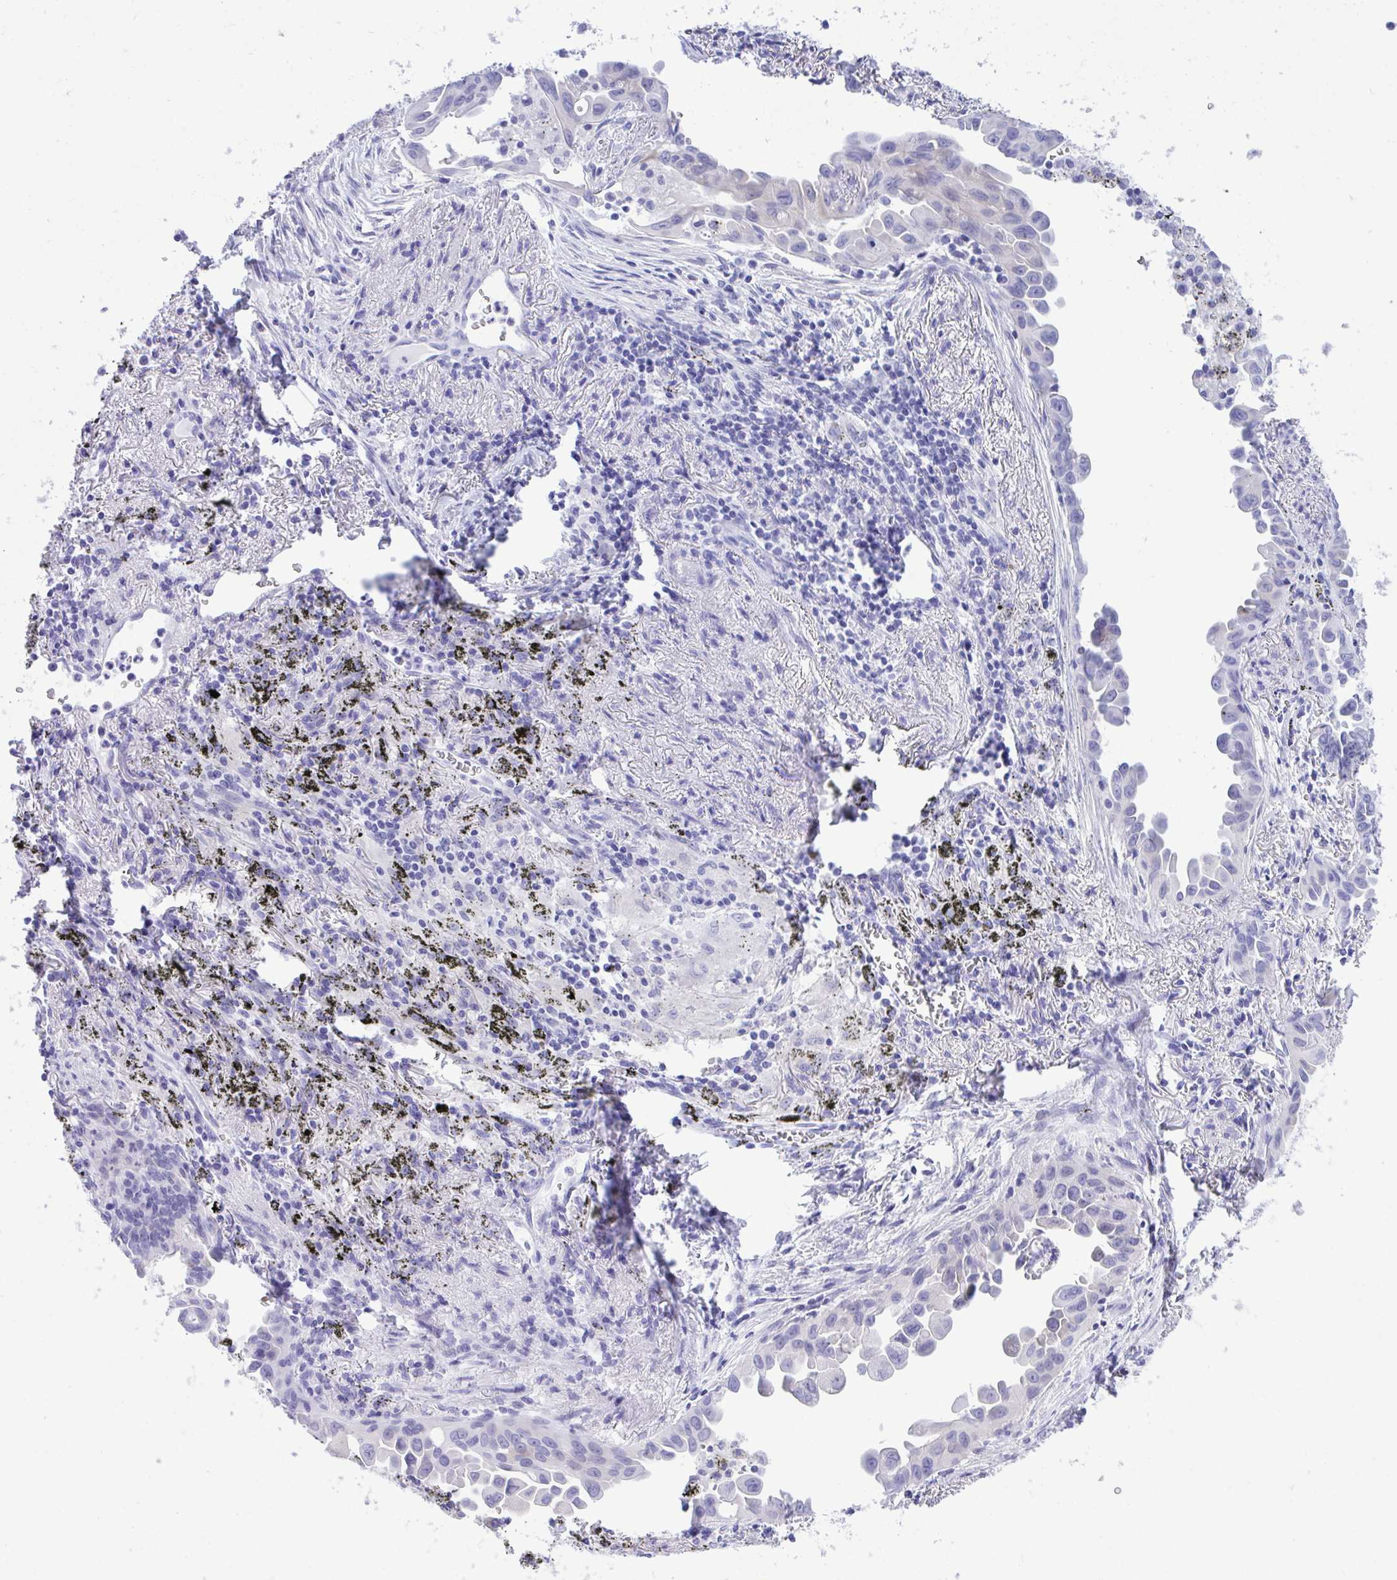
{"staining": {"intensity": "moderate", "quantity": "<25%", "location": "cytoplasmic/membranous"}, "tissue": "lung cancer", "cell_type": "Tumor cells", "image_type": "cancer", "snomed": [{"axis": "morphology", "description": "Adenocarcinoma, NOS"}, {"axis": "topography", "description": "Lung"}], "caption": "Adenocarcinoma (lung) stained with DAB (3,3'-diaminobenzidine) immunohistochemistry (IHC) displays low levels of moderate cytoplasmic/membranous expression in approximately <25% of tumor cells. (IHC, brightfield microscopy, high magnification).", "gene": "BEX5", "patient": {"sex": "male", "age": 68}}